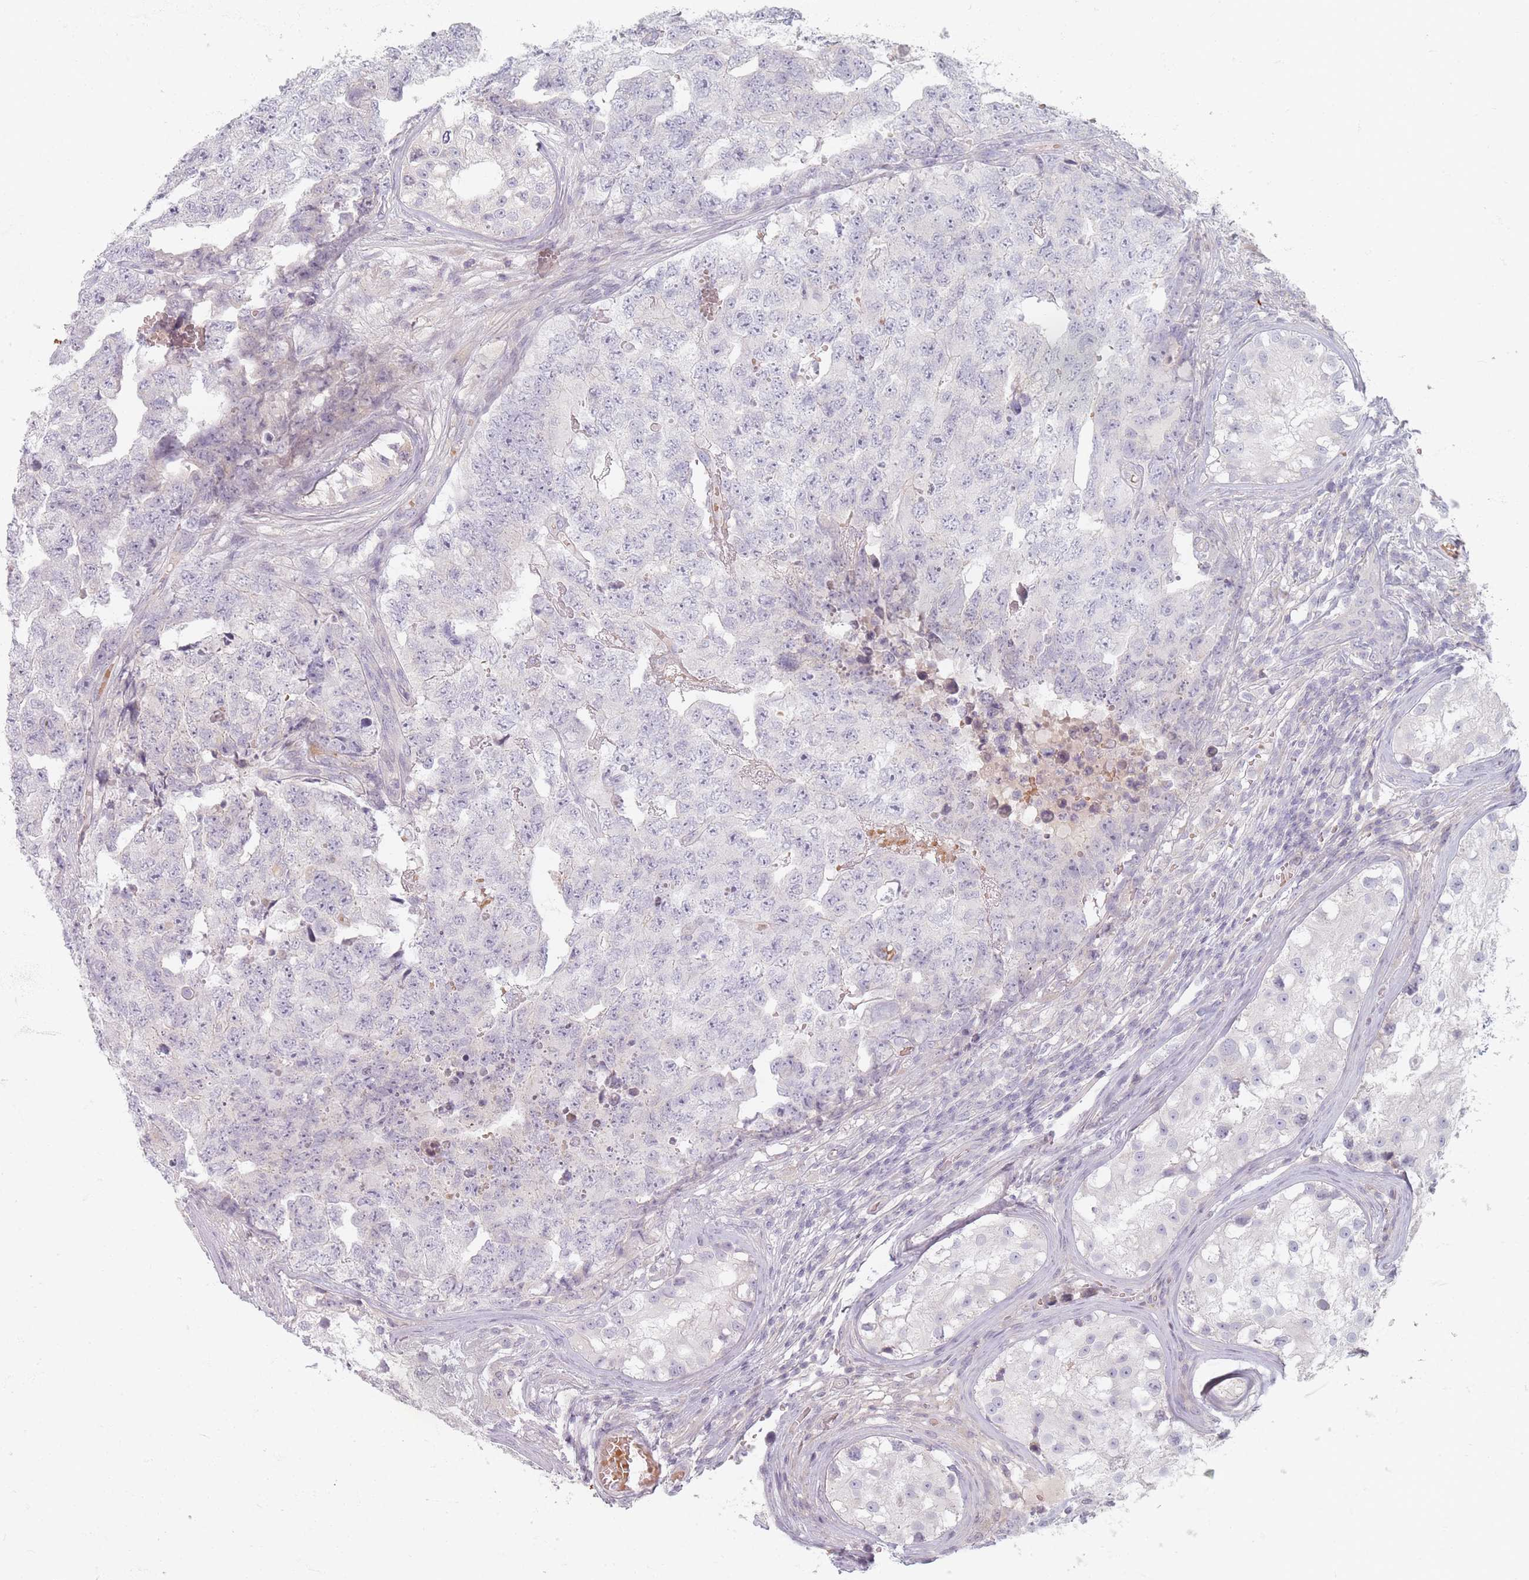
{"staining": {"intensity": "negative", "quantity": "none", "location": "none"}, "tissue": "testis cancer", "cell_type": "Tumor cells", "image_type": "cancer", "snomed": [{"axis": "morphology", "description": "Carcinoma, Embryonal, NOS"}, {"axis": "topography", "description": "Testis"}], "caption": "Tumor cells are negative for brown protein staining in testis embryonal carcinoma.", "gene": "TMOD1", "patient": {"sex": "male", "age": 25}}